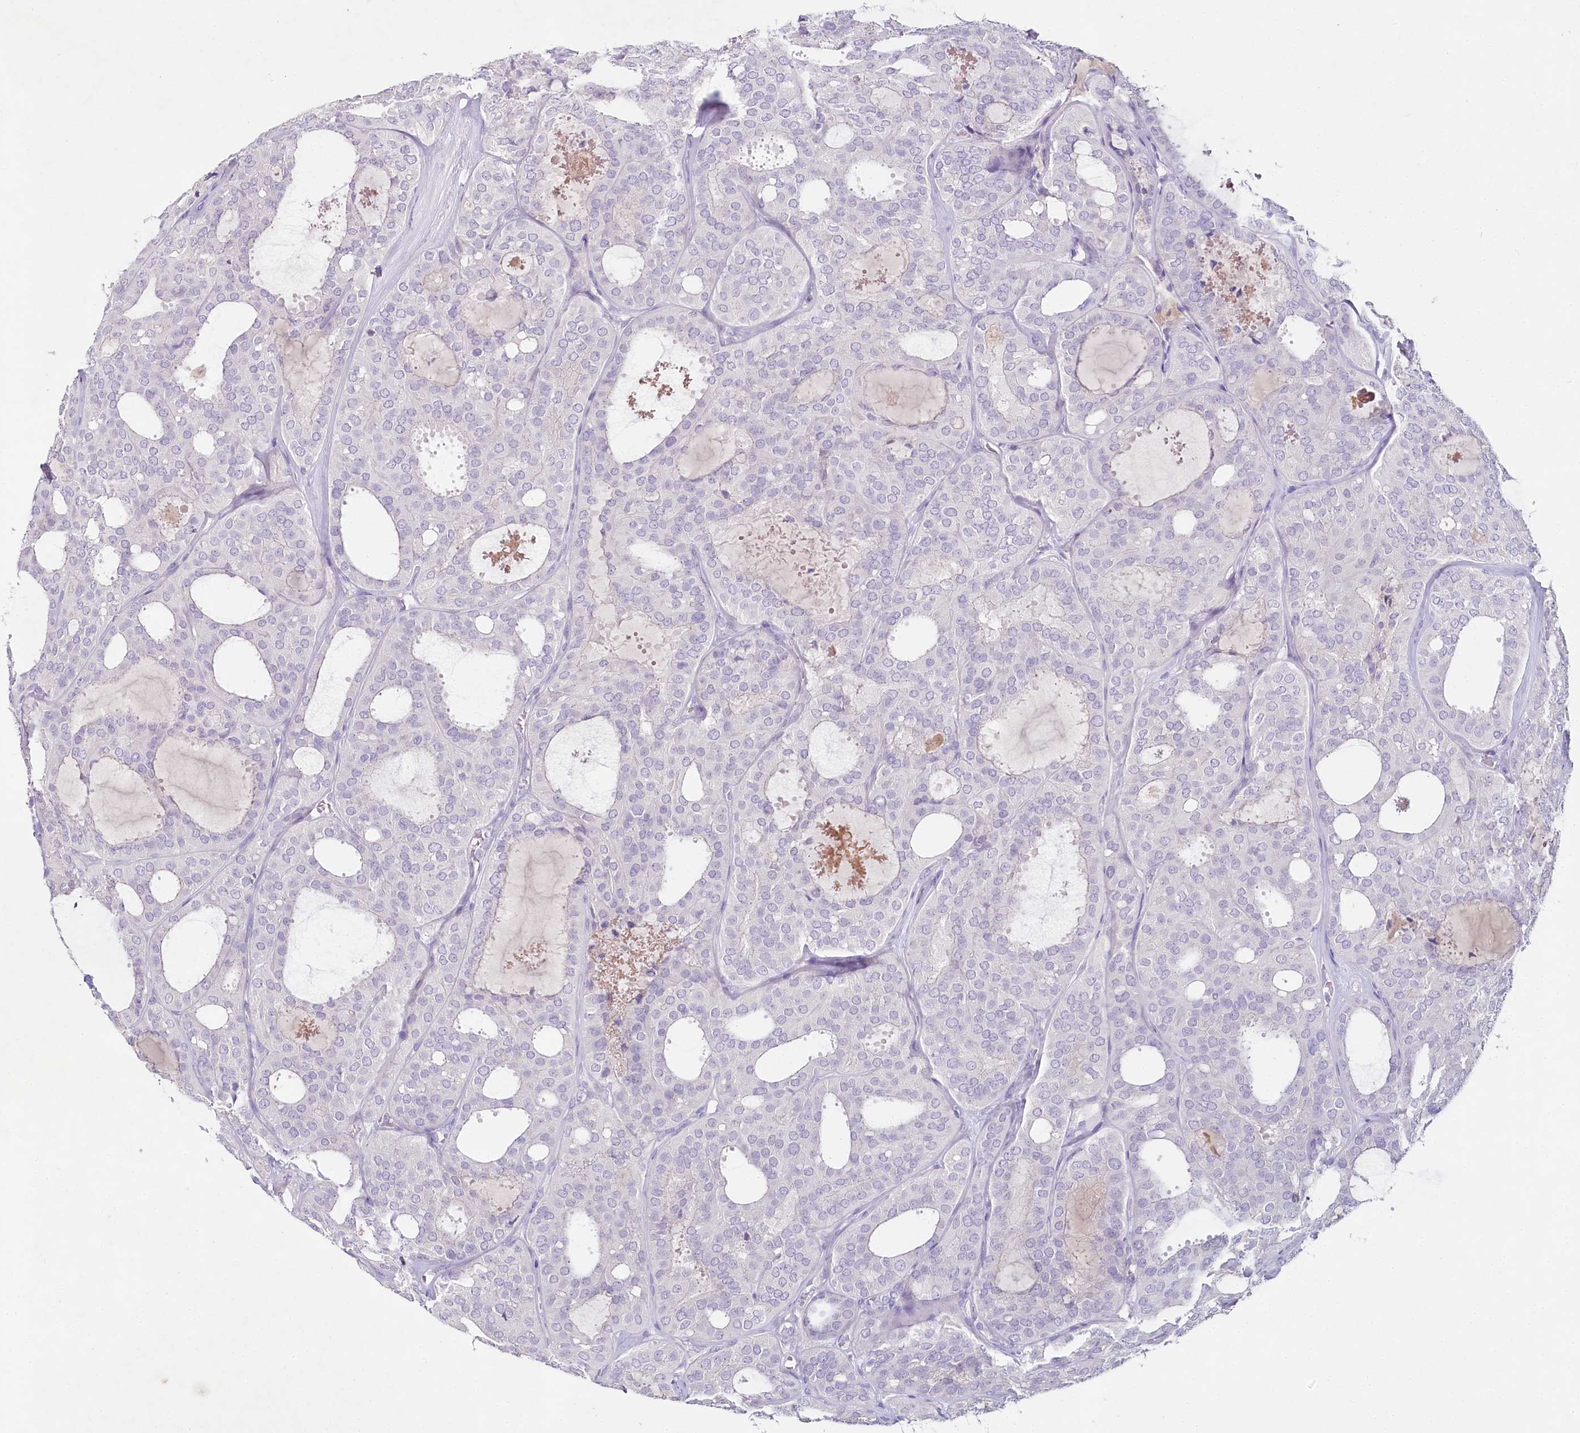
{"staining": {"intensity": "negative", "quantity": "none", "location": "none"}, "tissue": "thyroid cancer", "cell_type": "Tumor cells", "image_type": "cancer", "snomed": [{"axis": "morphology", "description": "Follicular adenoma carcinoma, NOS"}, {"axis": "topography", "description": "Thyroid gland"}], "caption": "Immunohistochemistry (IHC) micrograph of thyroid cancer (follicular adenoma carcinoma) stained for a protein (brown), which displays no expression in tumor cells.", "gene": "HPD", "patient": {"sex": "male", "age": 75}}